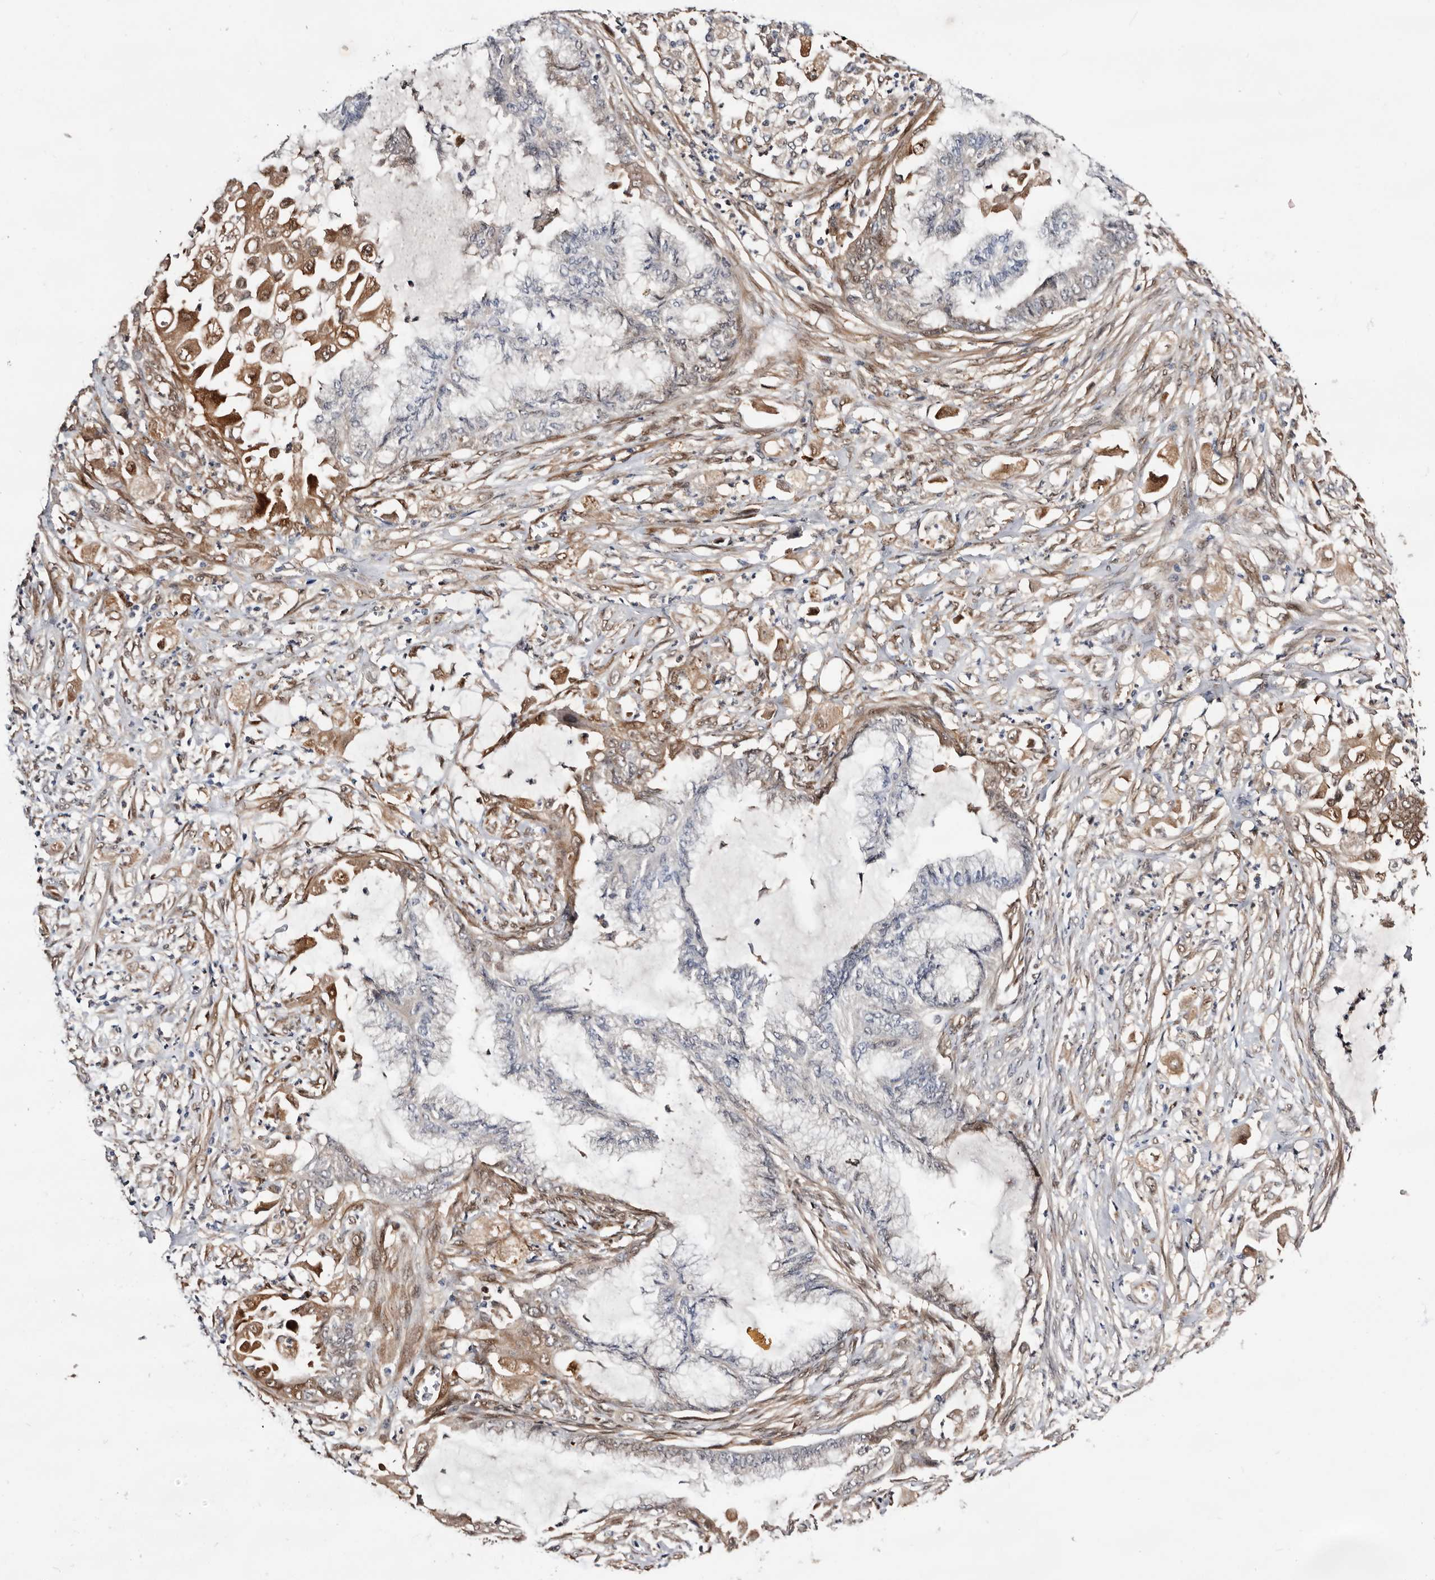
{"staining": {"intensity": "moderate", "quantity": "<25%", "location": "cytoplasmic/membranous,nuclear"}, "tissue": "endometrial cancer", "cell_type": "Tumor cells", "image_type": "cancer", "snomed": [{"axis": "morphology", "description": "Adenocarcinoma, NOS"}, {"axis": "topography", "description": "Endometrium"}], "caption": "Immunohistochemical staining of adenocarcinoma (endometrial) demonstrates low levels of moderate cytoplasmic/membranous and nuclear protein positivity in approximately <25% of tumor cells. Nuclei are stained in blue.", "gene": "TP53I3", "patient": {"sex": "female", "age": 86}}